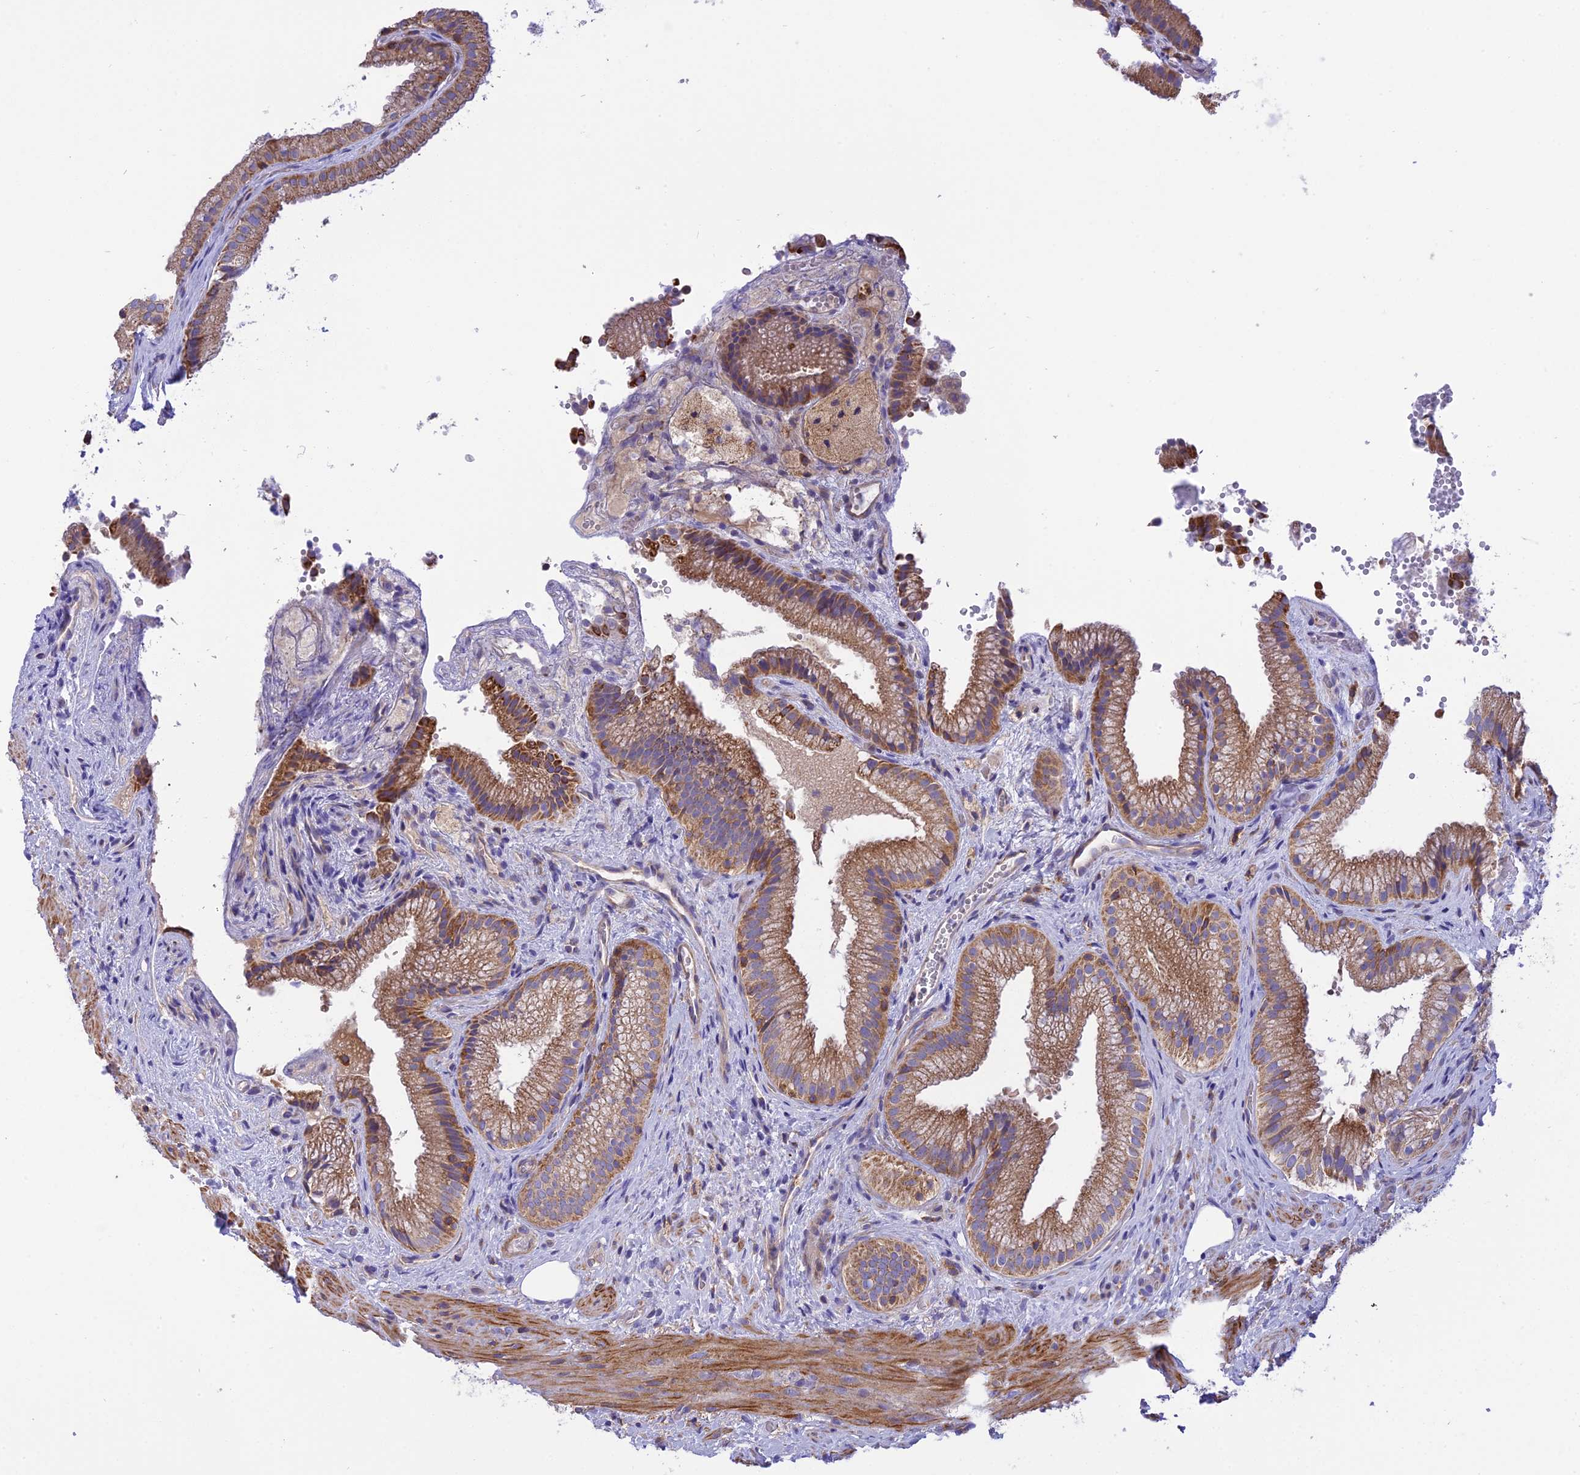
{"staining": {"intensity": "moderate", "quantity": ">75%", "location": "cytoplasmic/membranous"}, "tissue": "gallbladder", "cell_type": "Glandular cells", "image_type": "normal", "snomed": [{"axis": "morphology", "description": "Normal tissue, NOS"}, {"axis": "morphology", "description": "Inflammation, NOS"}, {"axis": "topography", "description": "Gallbladder"}], "caption": "Protein expression analysis of unremarkable human gallbladder reveals moderate cytoplasmic/membranous staining in approximately >75% of glandular cells.", "gene": "CORO7", "patient": {"sex": "male", "age": 51}}